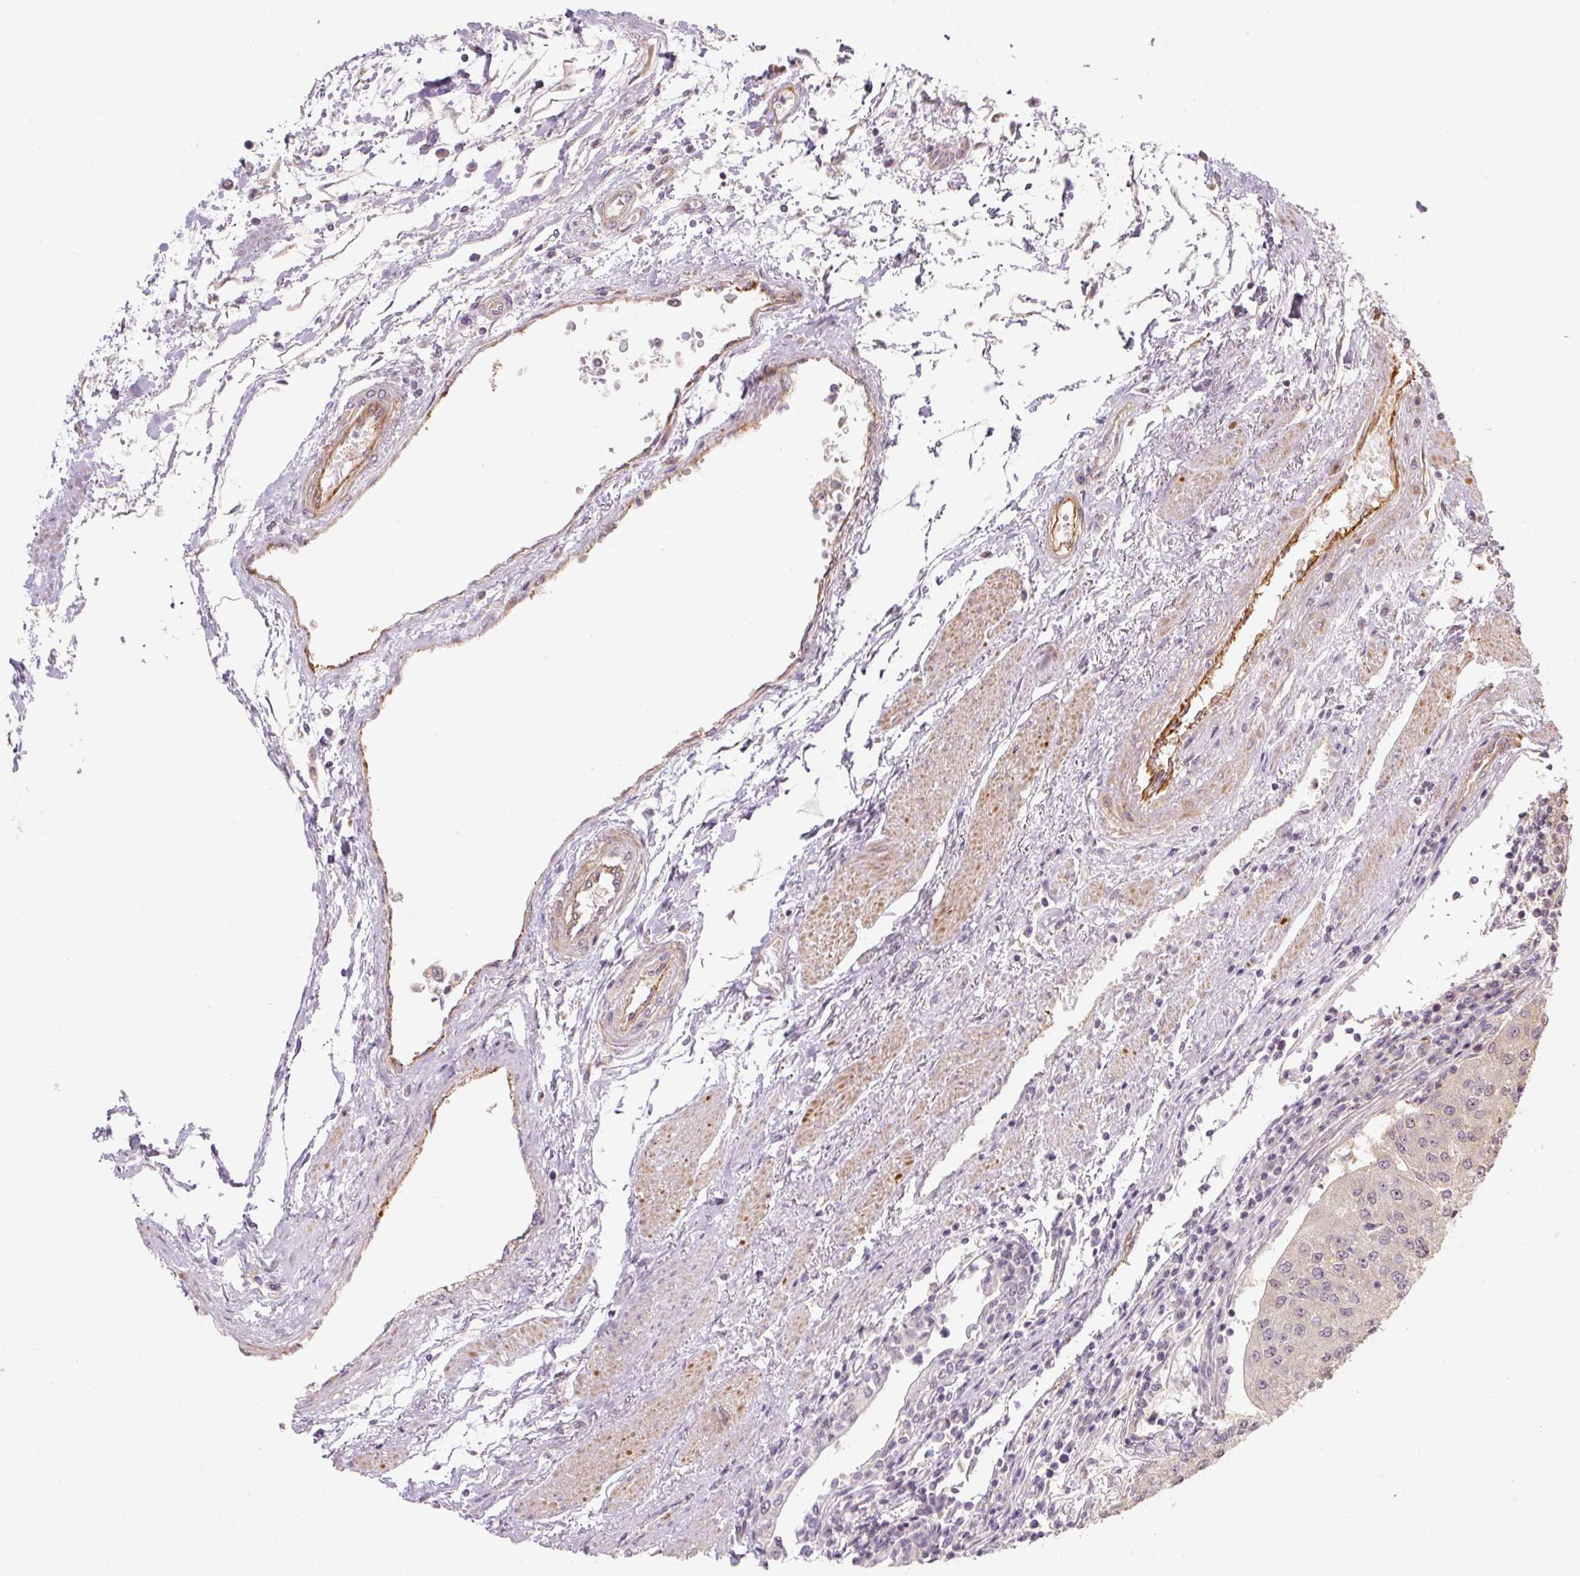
{"staining": {"intensity": "negative", "quantity": "none", "location": "none"}, "tissue": "urothelial cancer", "cell_type": "Tumor cells", "image_type": "cancer", "snomed": [{"axis": "morphology", "description": "Urothelial carcinoma, High grade"}, {"axis": "topography", "description": "Urinary bladder"}], "caption": "Urothelial cancer stained for a protein using immunohistochemistry (IHC) reveals no staining tumor cells.", "gene": "RB1CC1", "patient": {"sex": "female", "age": 85}}